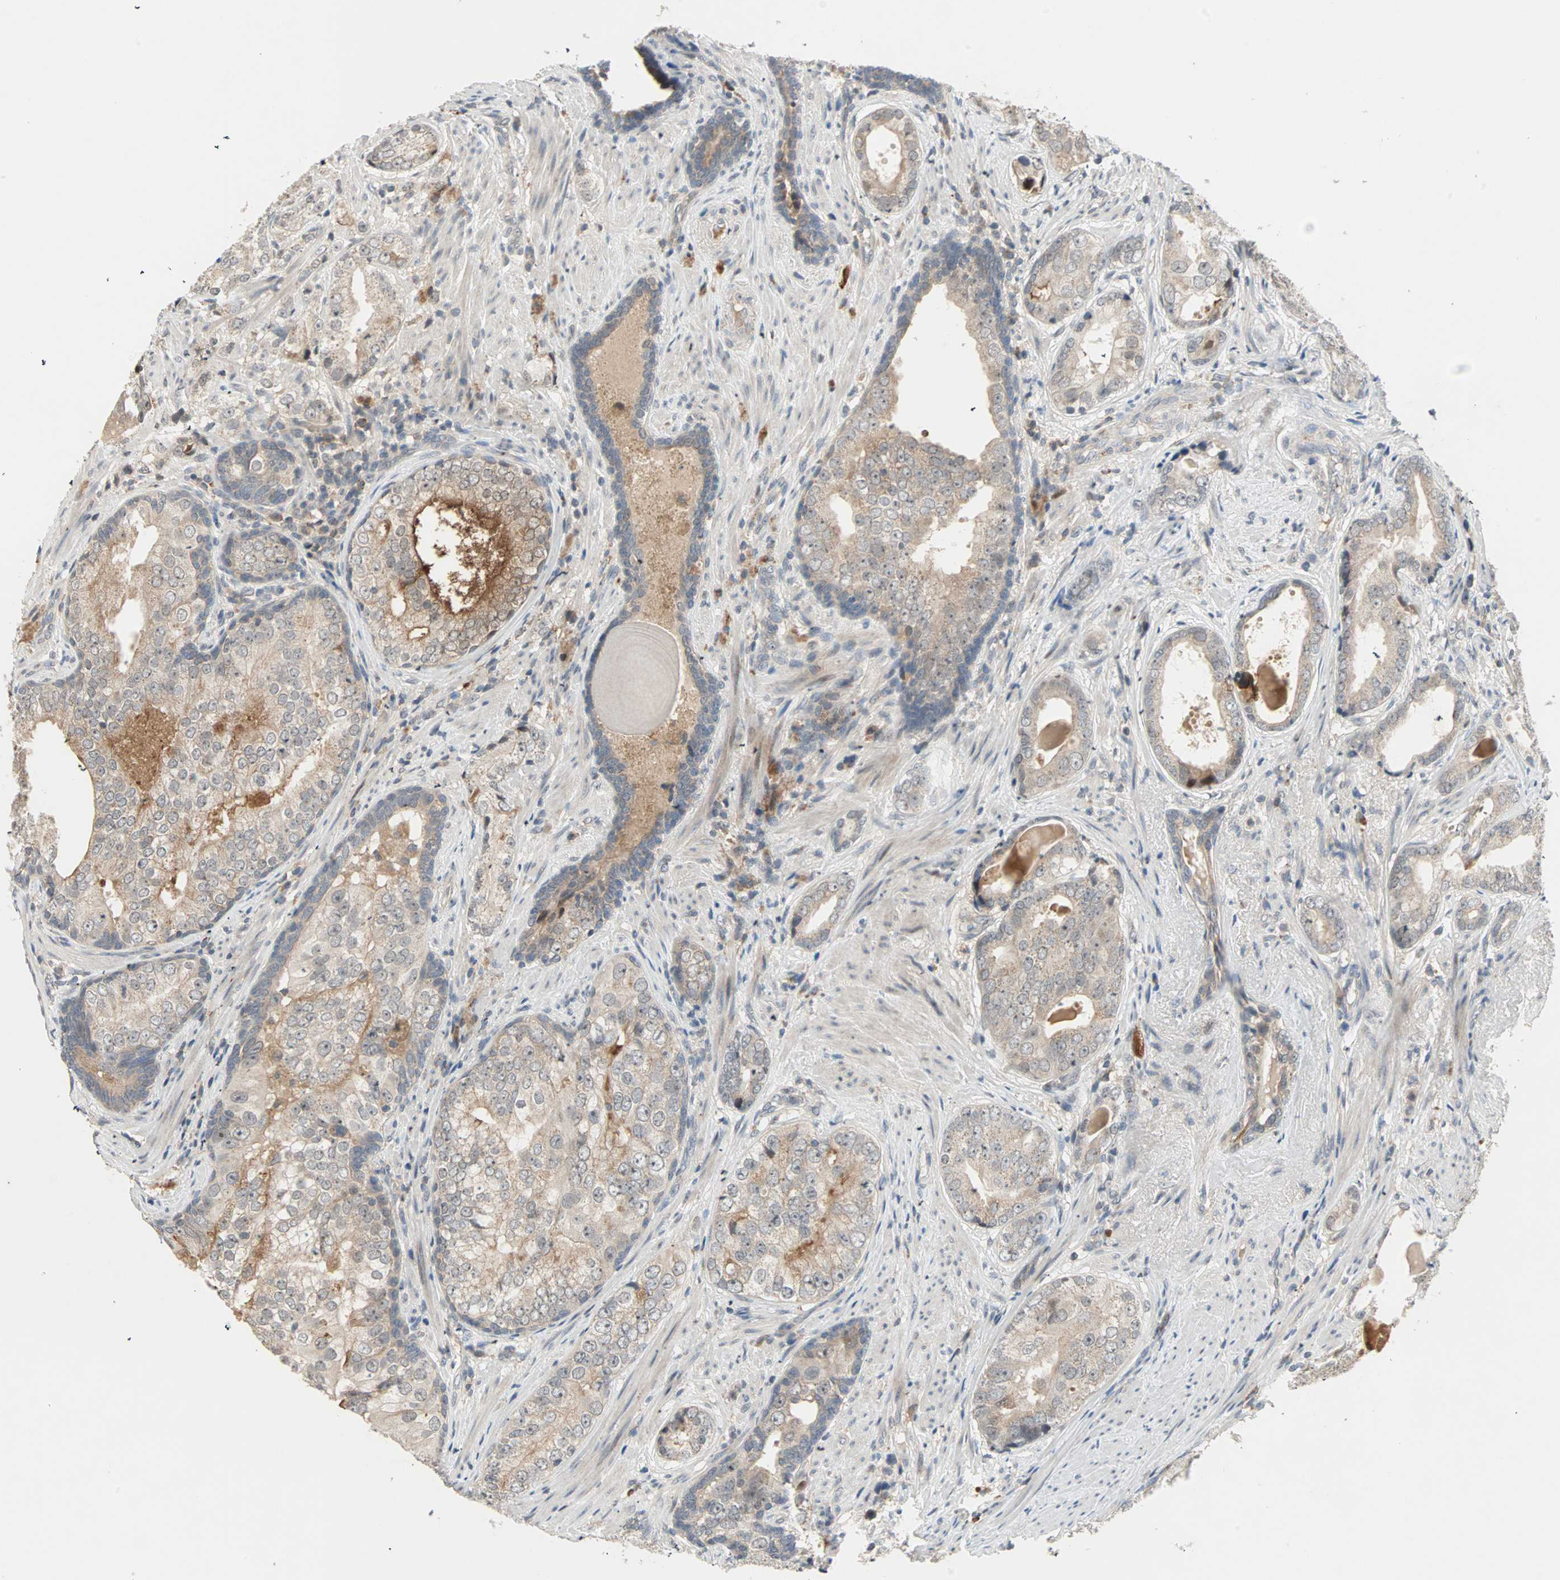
{"staining": {"intensity": "moderate", "quantity": "25%-75%", "location": "cytoplasmic/membranous"}, "tissue": "prostate cancer", "cell_type": "Tumor cells", "image_type": "cancer", "snomed": [{"axis": "morphology", "description": "Adenocarcinoma, High grade"}, {"axis": "topography", "description": "Prostate"}], "caption": "Immunohistochemical staining of prostate cancer (high-grade adenocarcinoma) reveals moderate cytoplasmic/membranous protein expression in about 25%-75% of tumor cells.", "gene": "PROS1", "patient": {"sex": "male", "age": 66}}